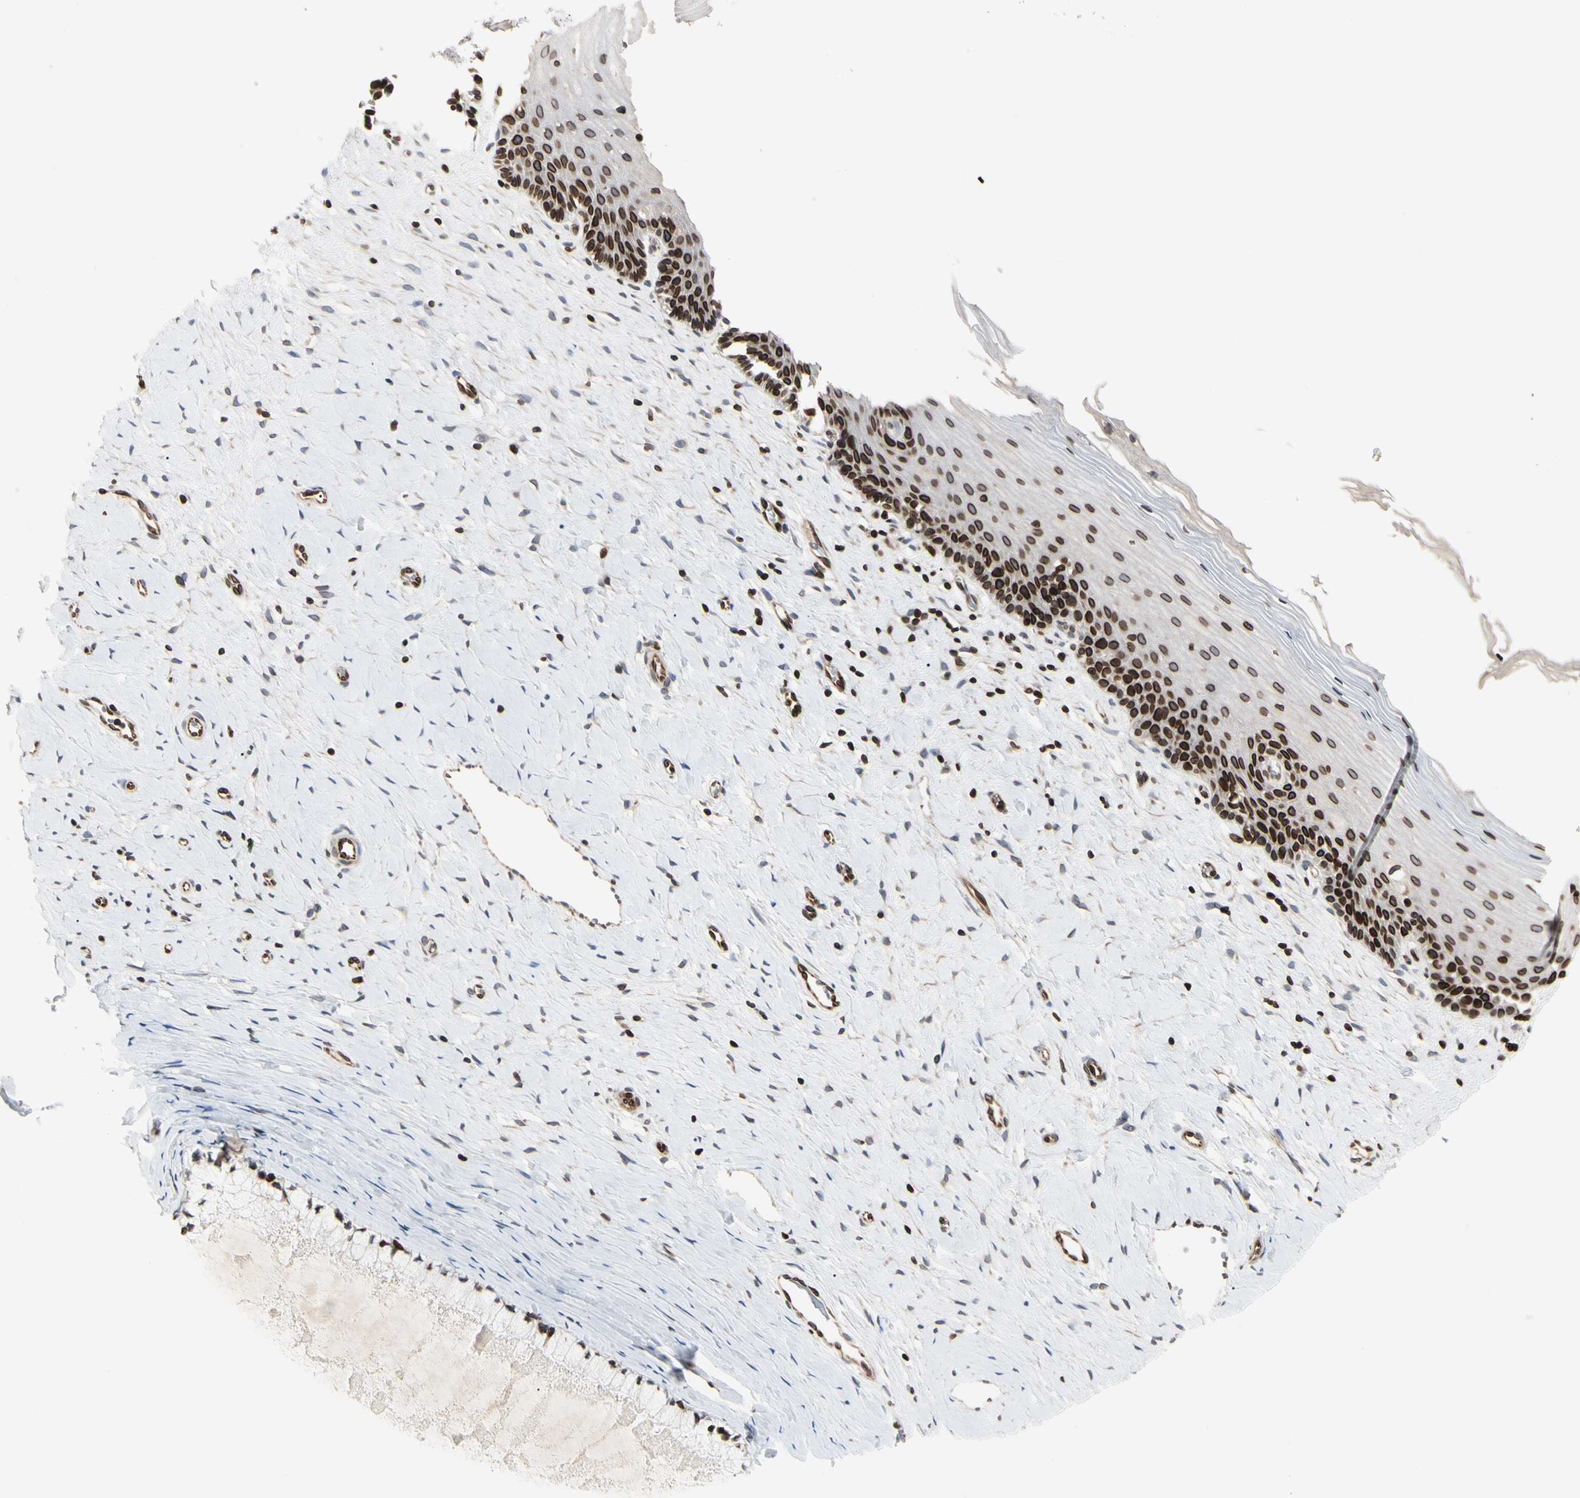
{"staining": {"intensity": "strong", "quantity": ">75%", "location": "cytoplasmic/membranous,nuclear"}, "tissue": "cervix", "cell_type": "Glandular cells", "image_type": "normal", "snomed": [{"axis": "morphology", "description": "Normal tissue, NOS"}, {"axis": "topography", "description": "Cervix"}], "caption": "Protein expression analysis of benign cervix displays strong cytoplasmic/membranous,nuclear staining in about >75% of glandular cells.", "gene": "TMPO", "patient": {"sex": "female", "age": 39}}